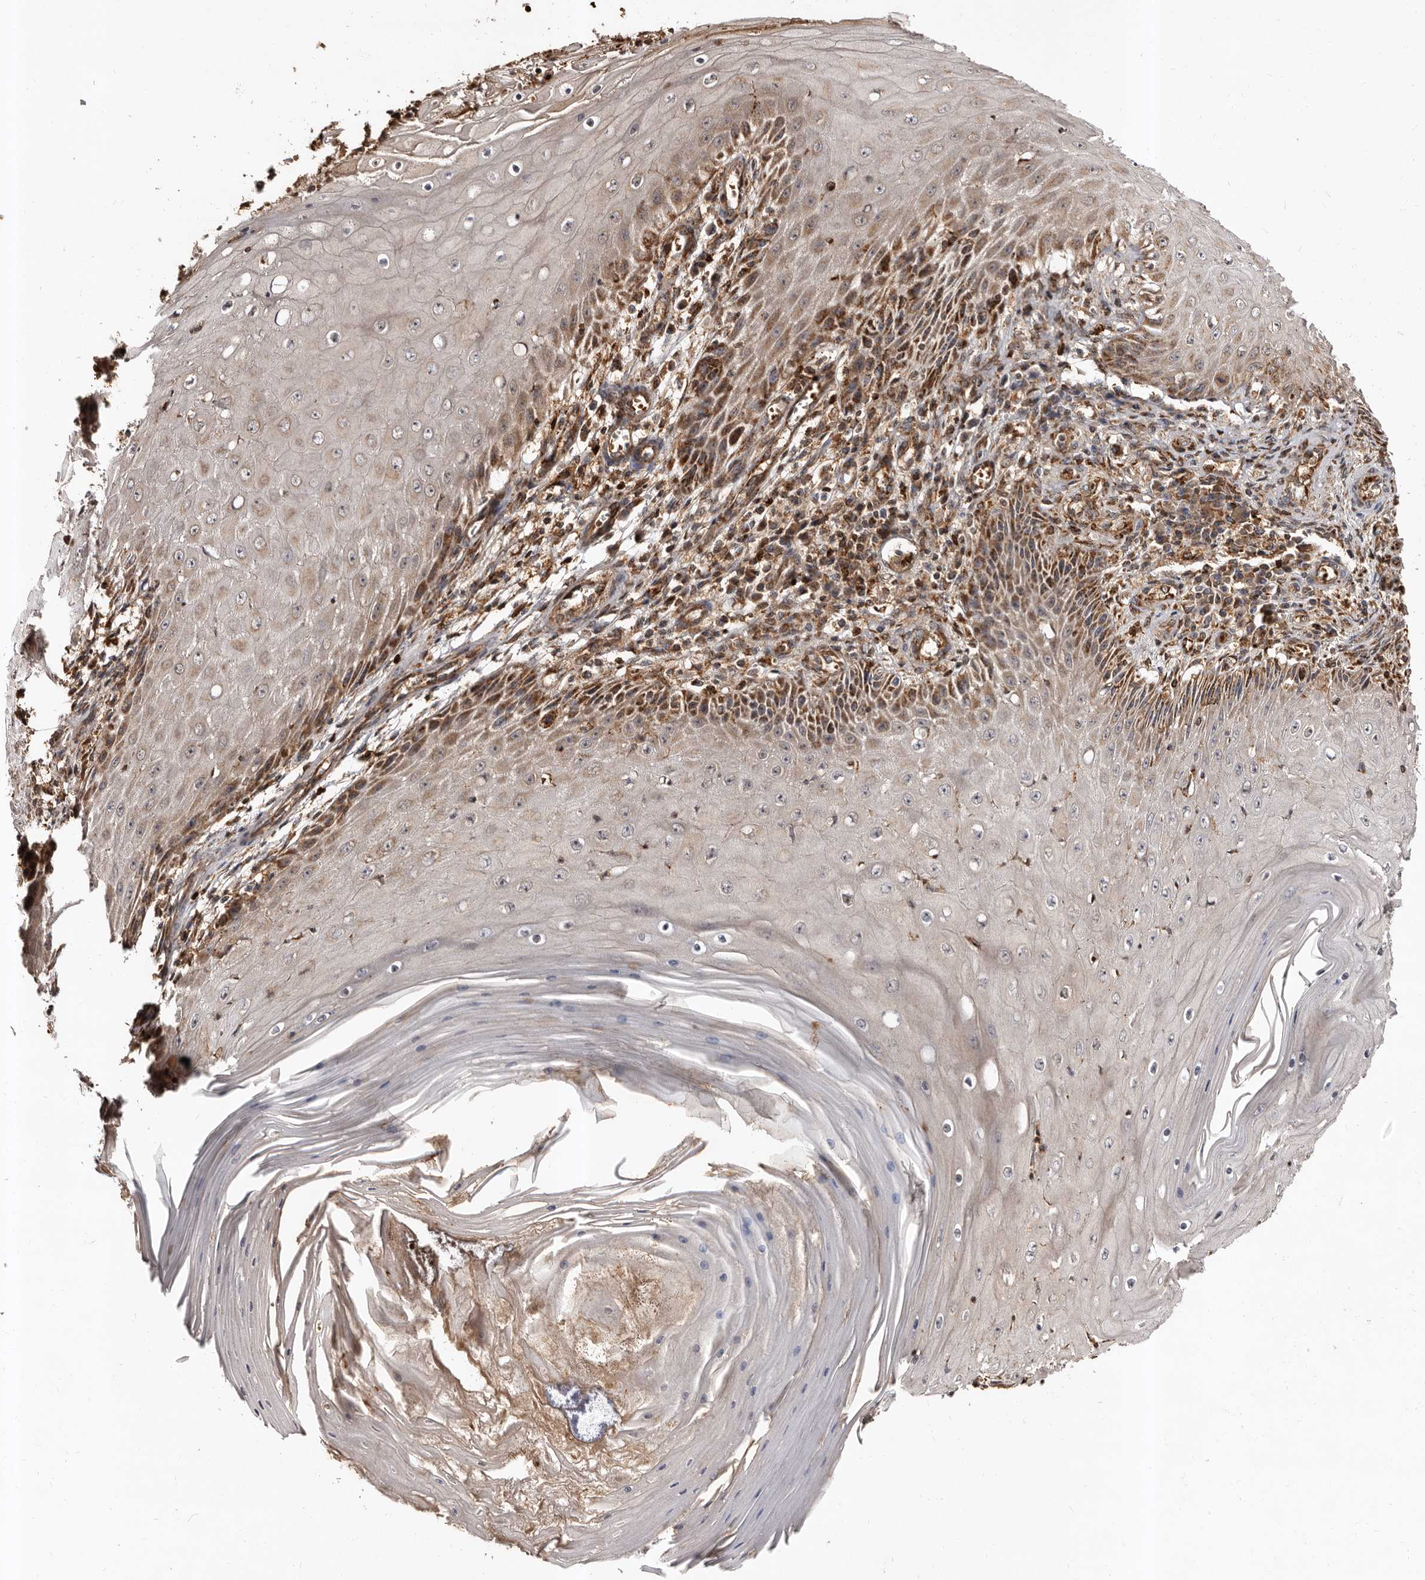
{"staining": {"intensity": "moderate", "quantity": "<25%", "location": "cytoplasmic/membranous"}, "tissue": "skin cancer", "cell_type": "Tumor cells", "image_type": "cancer", "snomed": [{"axis": "morphology", "description": "Squamous cell carcinoma, NOS"}, {"axis": "topography", "description": "Skin"}], "caption": "Protein staining of squamous cell carcinoma (skin) tissue reveals moderate cytoplasmic/membranous expression in about <25% of tumor cells. (Brightfield microscopy of DAB IHC at high magnification).", "gene": "BAX", "patient": {"sex": "female", "age": 73}}